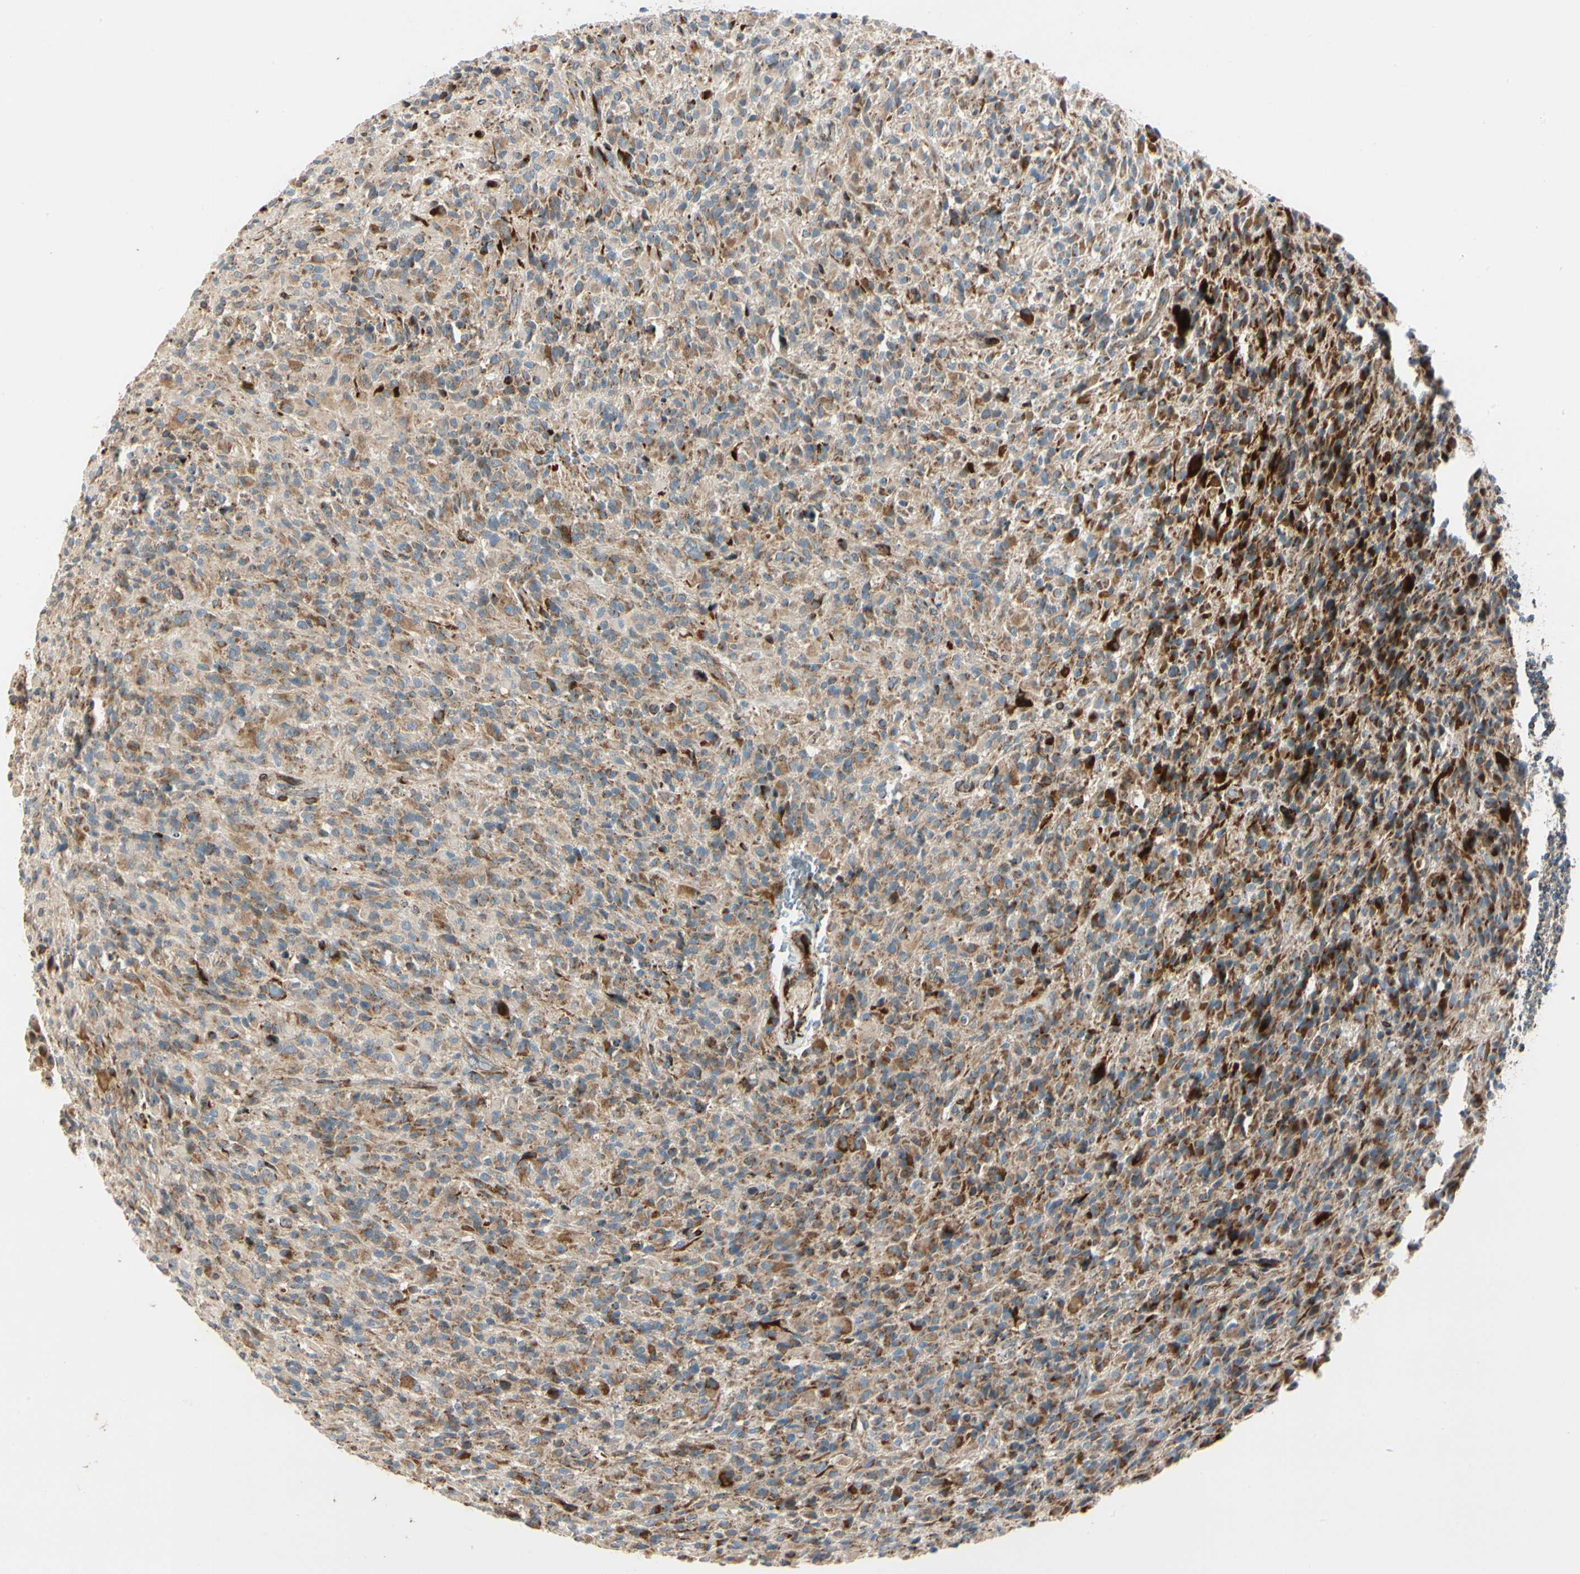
{"staining": {"intensity": "moderate", "quantity": ">75%", "location": "cytoplasmic/membranous"}, "tissue": "glioma", "cell_type": "Tumor cells", "image_type": "cancer", "snomed": [{"axis": "morphology", "description": "Glioma, malignant, High grade"}, {"axis": "topography", "description": "Brain"}], "caption": "DAB immunohistochemical staining of high-grade glioma (malignant) reveals moderate cytoplasmic/membranous protein expression in about >75% of tumor cells. (DAB = brown stain, brightfield microscopy at high magnification).", "gene": "MRPL9", "patient": {"sex": "male", "age": 71}}